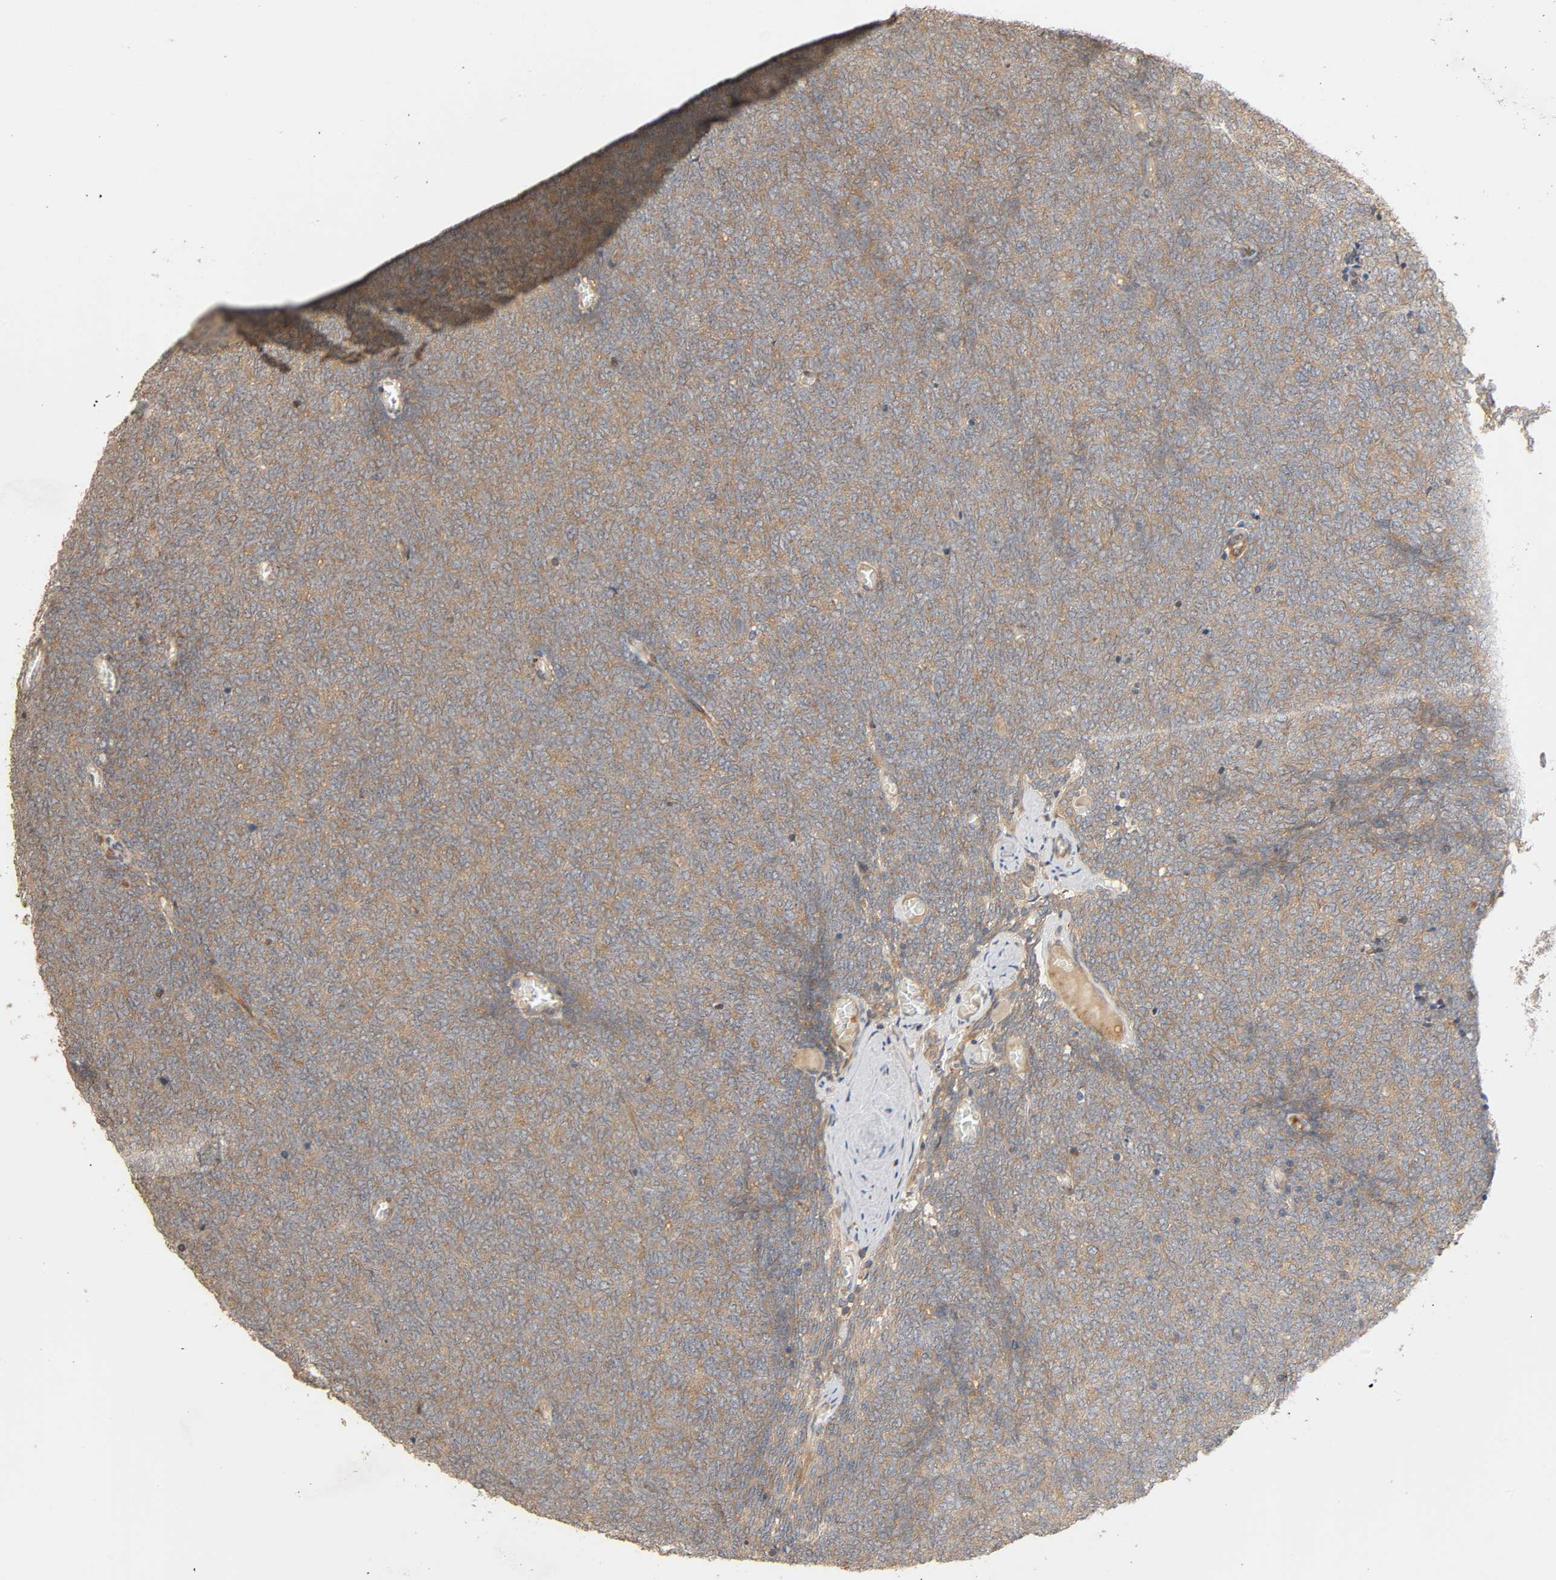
{"staining": {"intensity": "weak", "quantity": ">75%", "location": "cytoplasmic/membranous"}, "tissue": "renal cancer", "cell_type": "Tumor cells", "image_type": "cancer", "snomed": [{"axis": "morphology", "description": "Neoplasm, malignant, NOS"}, {"axis": "topography", "description": "Kidney"}], "caption": "This is an image of IHC staining of renal cancer, which shows weak expression in the cytoplasmic/membranous of tumor cells.", "gene": "SGSM1", "patient": {"sex": "male", "age": 28}}